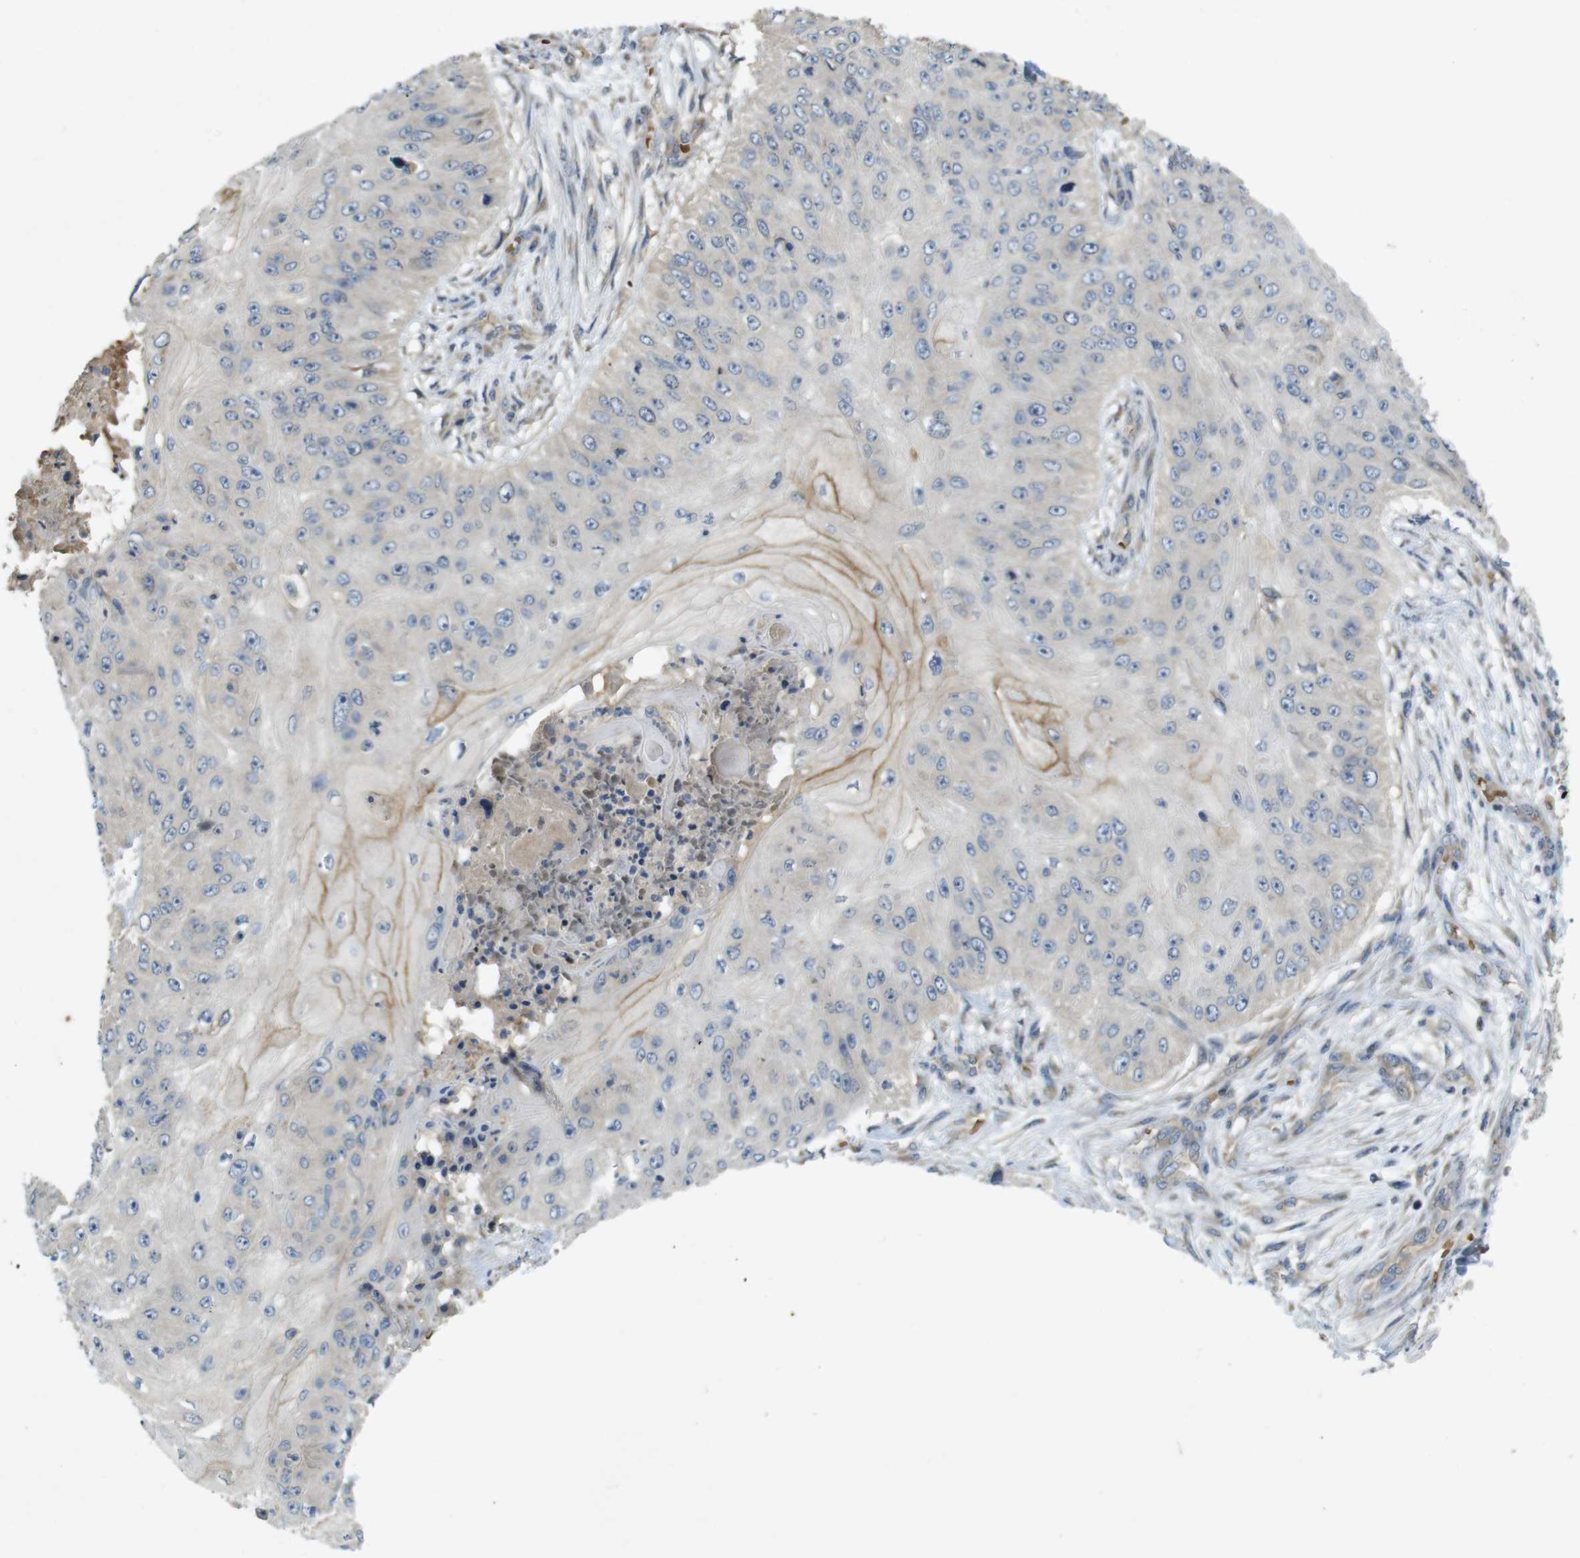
{"staining": {"intensity": "negative", "quantity": "none", "location": "none"}, "tissue": "skin cancer", "cell_type": "Tumor cells", "image_type": "cancer", "snomed": [{"axis": "morphology", "description": "Squamous cell carcinoma, NOS"}, {"axis": "topography", "description": "Skin"}], "caption": "Skin cancer (squamous cell carcinoma) stained for a protein using immunohistochemistry demonstrates no positivity tumor cells.", "gene": "CLTC", "patient": {"sex": "female", "age": 80}}